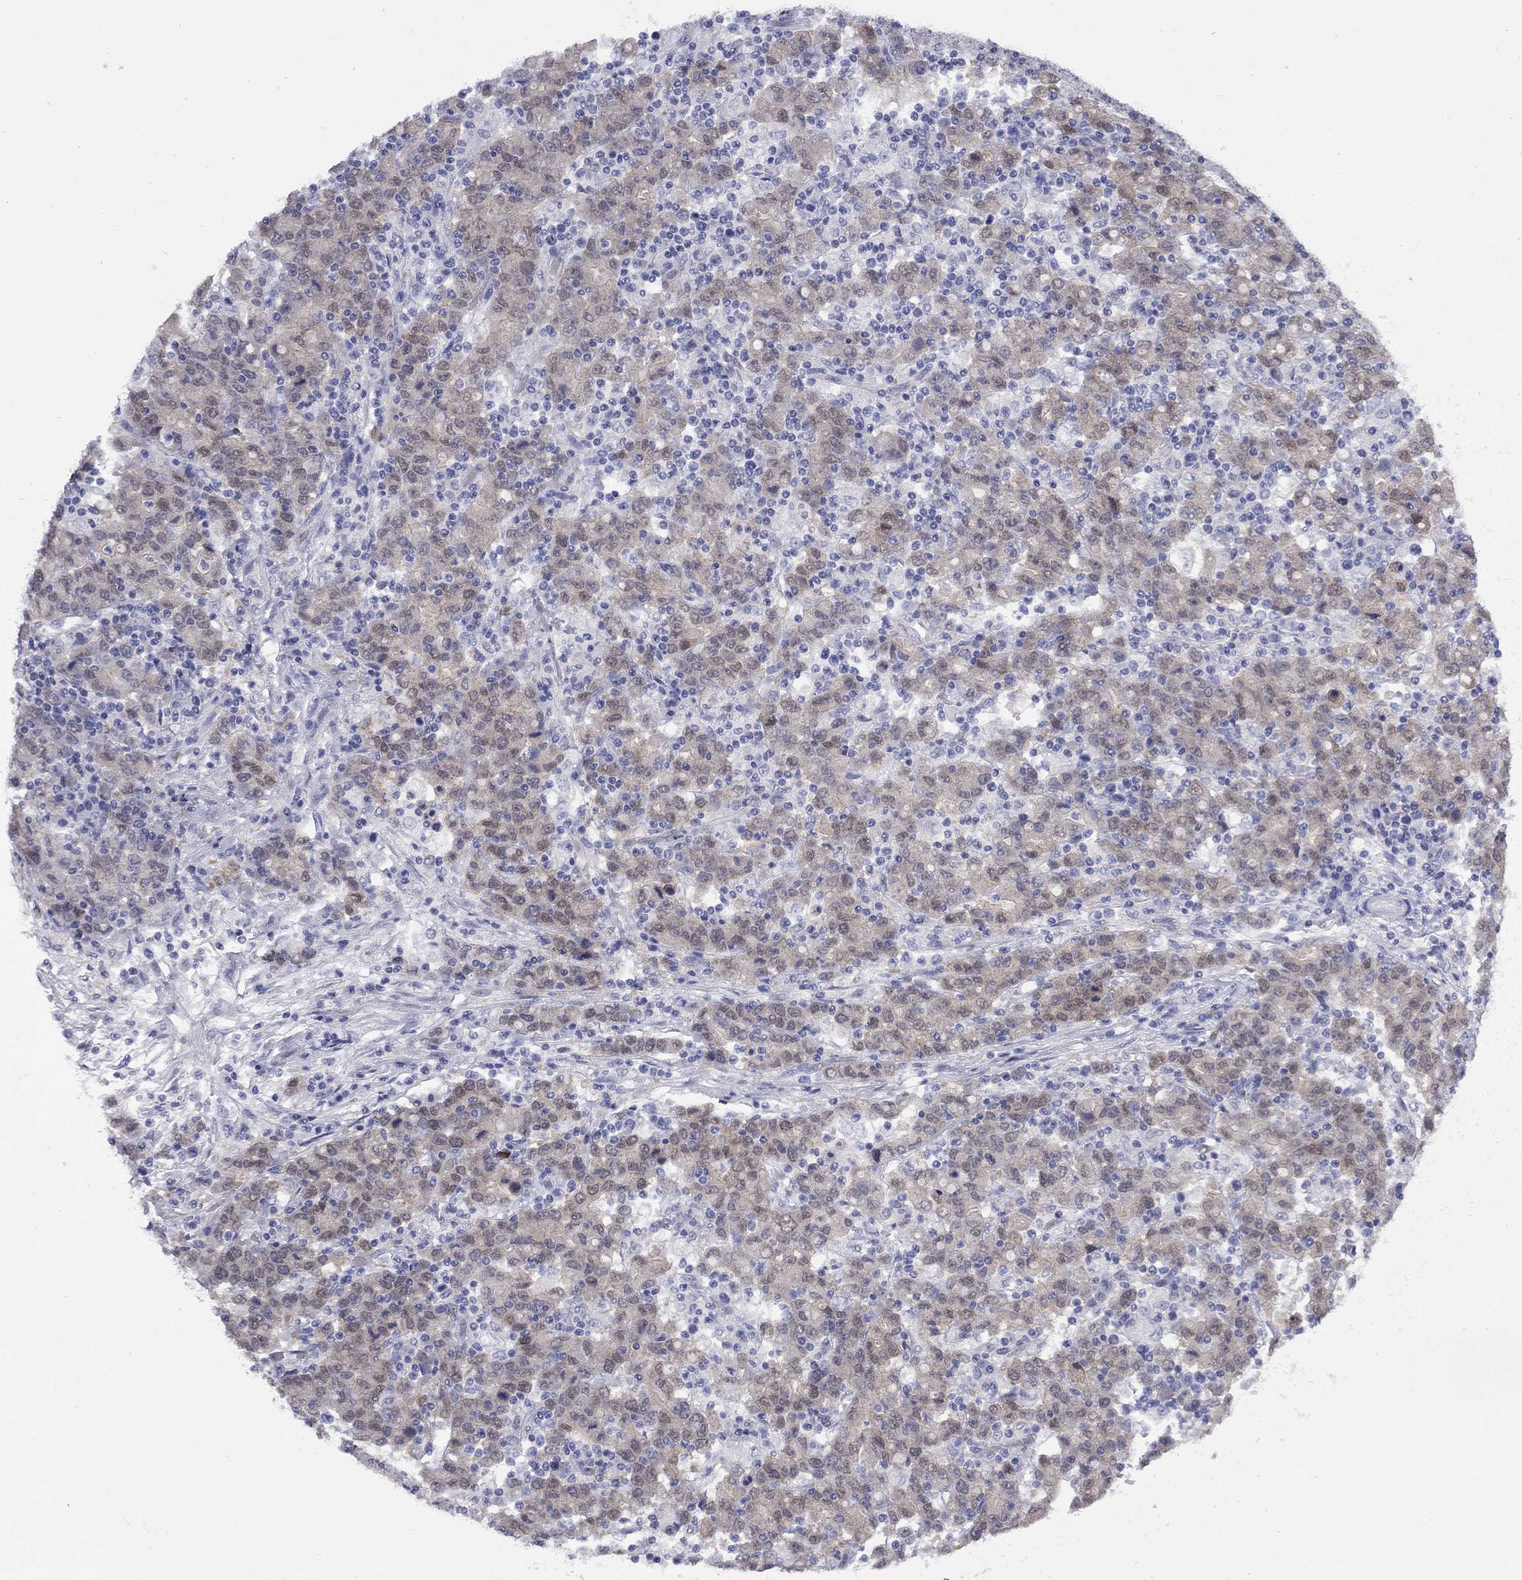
{"staining": {"intensity": "moderate", "quantity": ">75%", "location": "cytoplasmic/membranous"}, "tissue": "stomach cancer", "cell_type": "Tumor cells", "image_type": "cancer", "snomed": [{"axis": "morphology", "description": "Adenocarcinoma, NOS"}, {"axis": "topography", "description": "Stomach, upper"}], "caption": "A histopathology image showing moderate cytoplasmic/membranous expression in approximately >75% of tumor cells in stomach adenocarcinoma, as visualized by brown immunohistochemical staining.", "gene": "CTNNBIP1", "patient": {"sex": "male", "age": 69}}